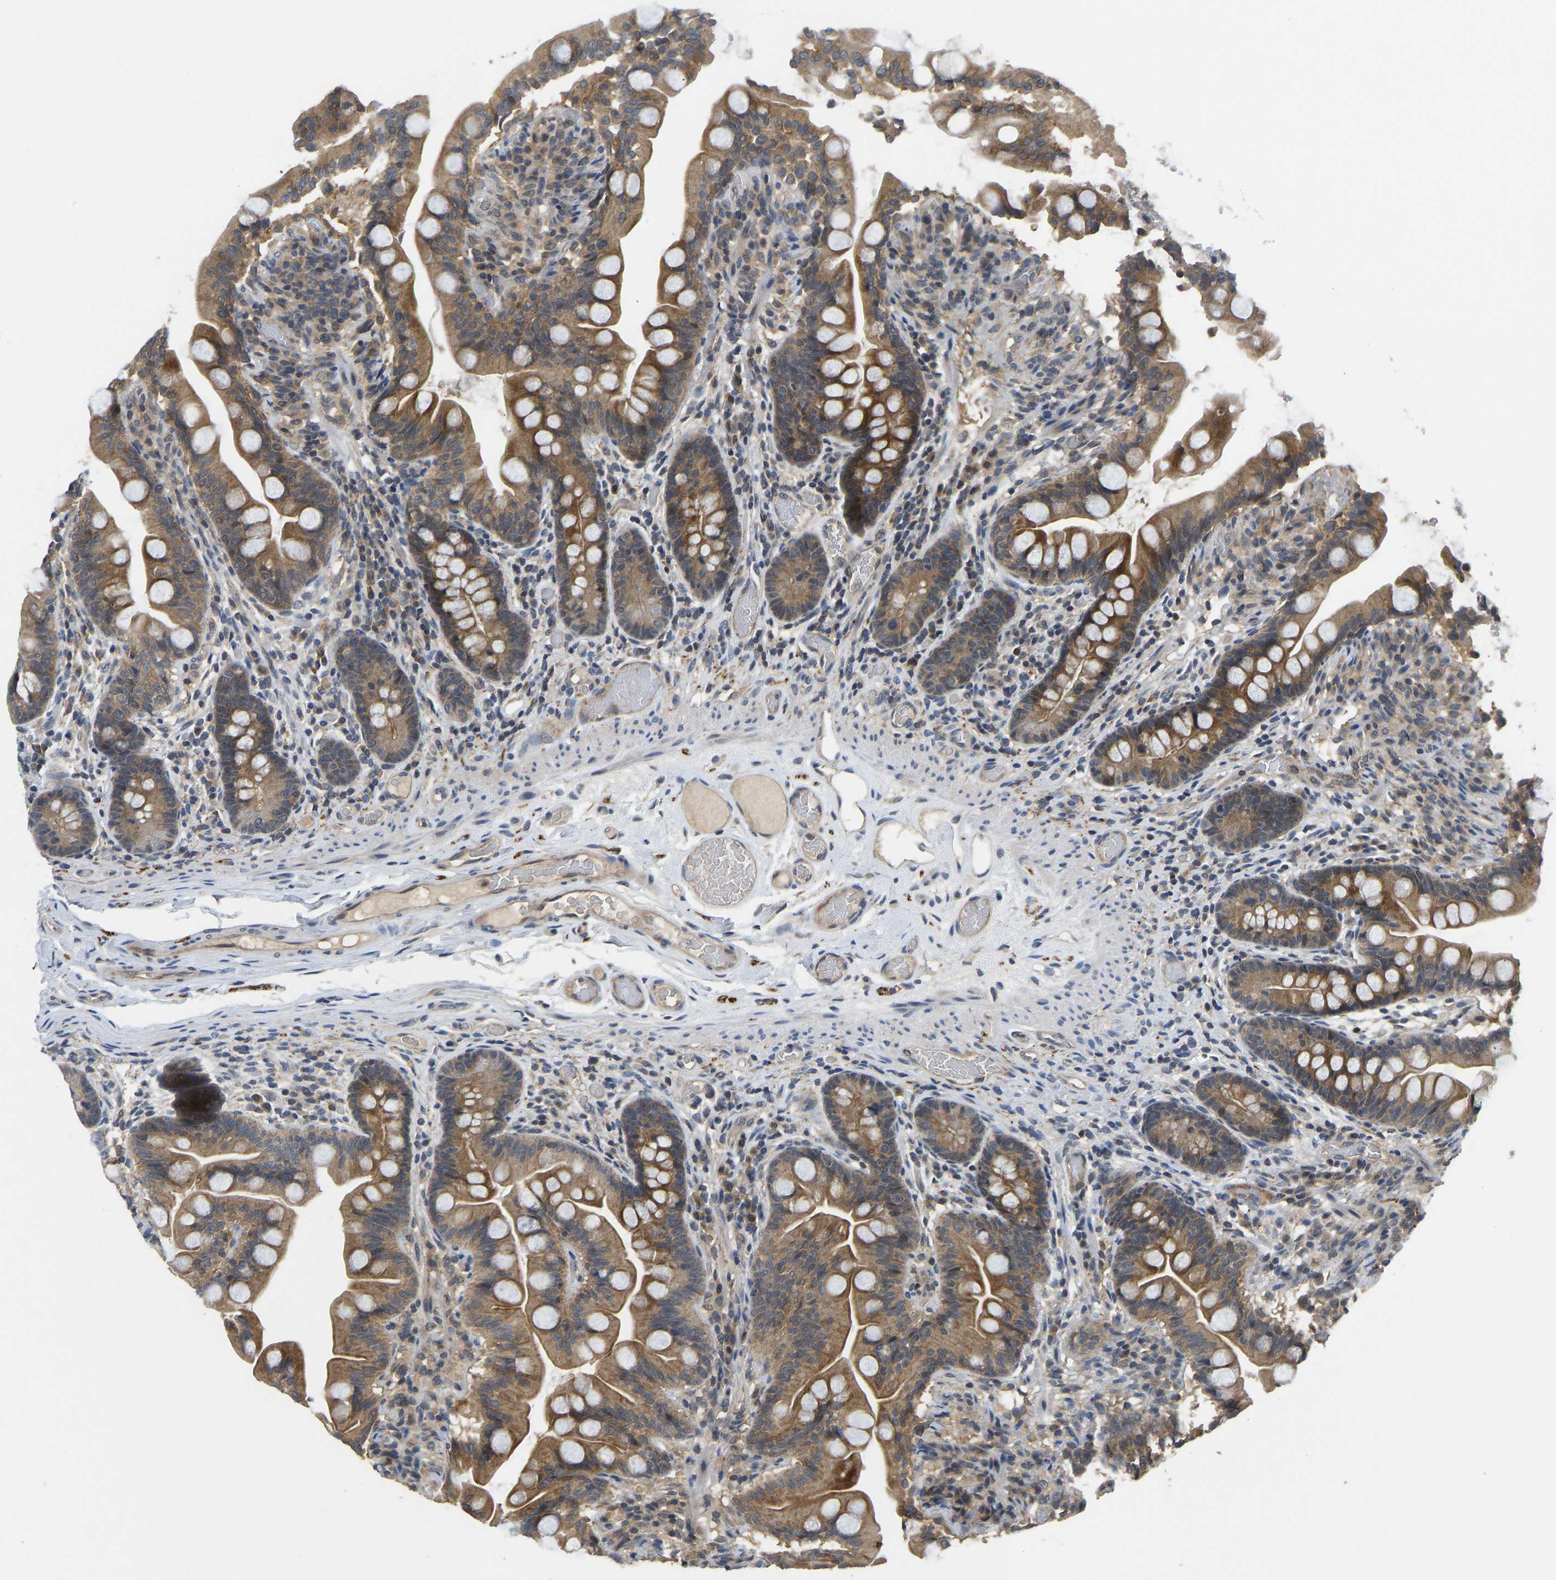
{"staining": {"intensity": "moderate", "quantity": ">75%", "location": "cytoplasmic/membranous"}, "tissue": "small intestine", "cell_type": "Glandular cells", "image_type": "normal", "snomed": [{"axis": "morphology", "description": "Normal tissue, NOS"}, {"axis": "topography", "description": "Small intestine"}], "caption": "Unremarkable small intestine was stained to show a protein in brown. There is medium levels of moderate cytoplasmic/membranous positivity in approximately >75% of glandular cells.", "gene": "NDRG3", "patient": {"sex": "female", "age": 56}}